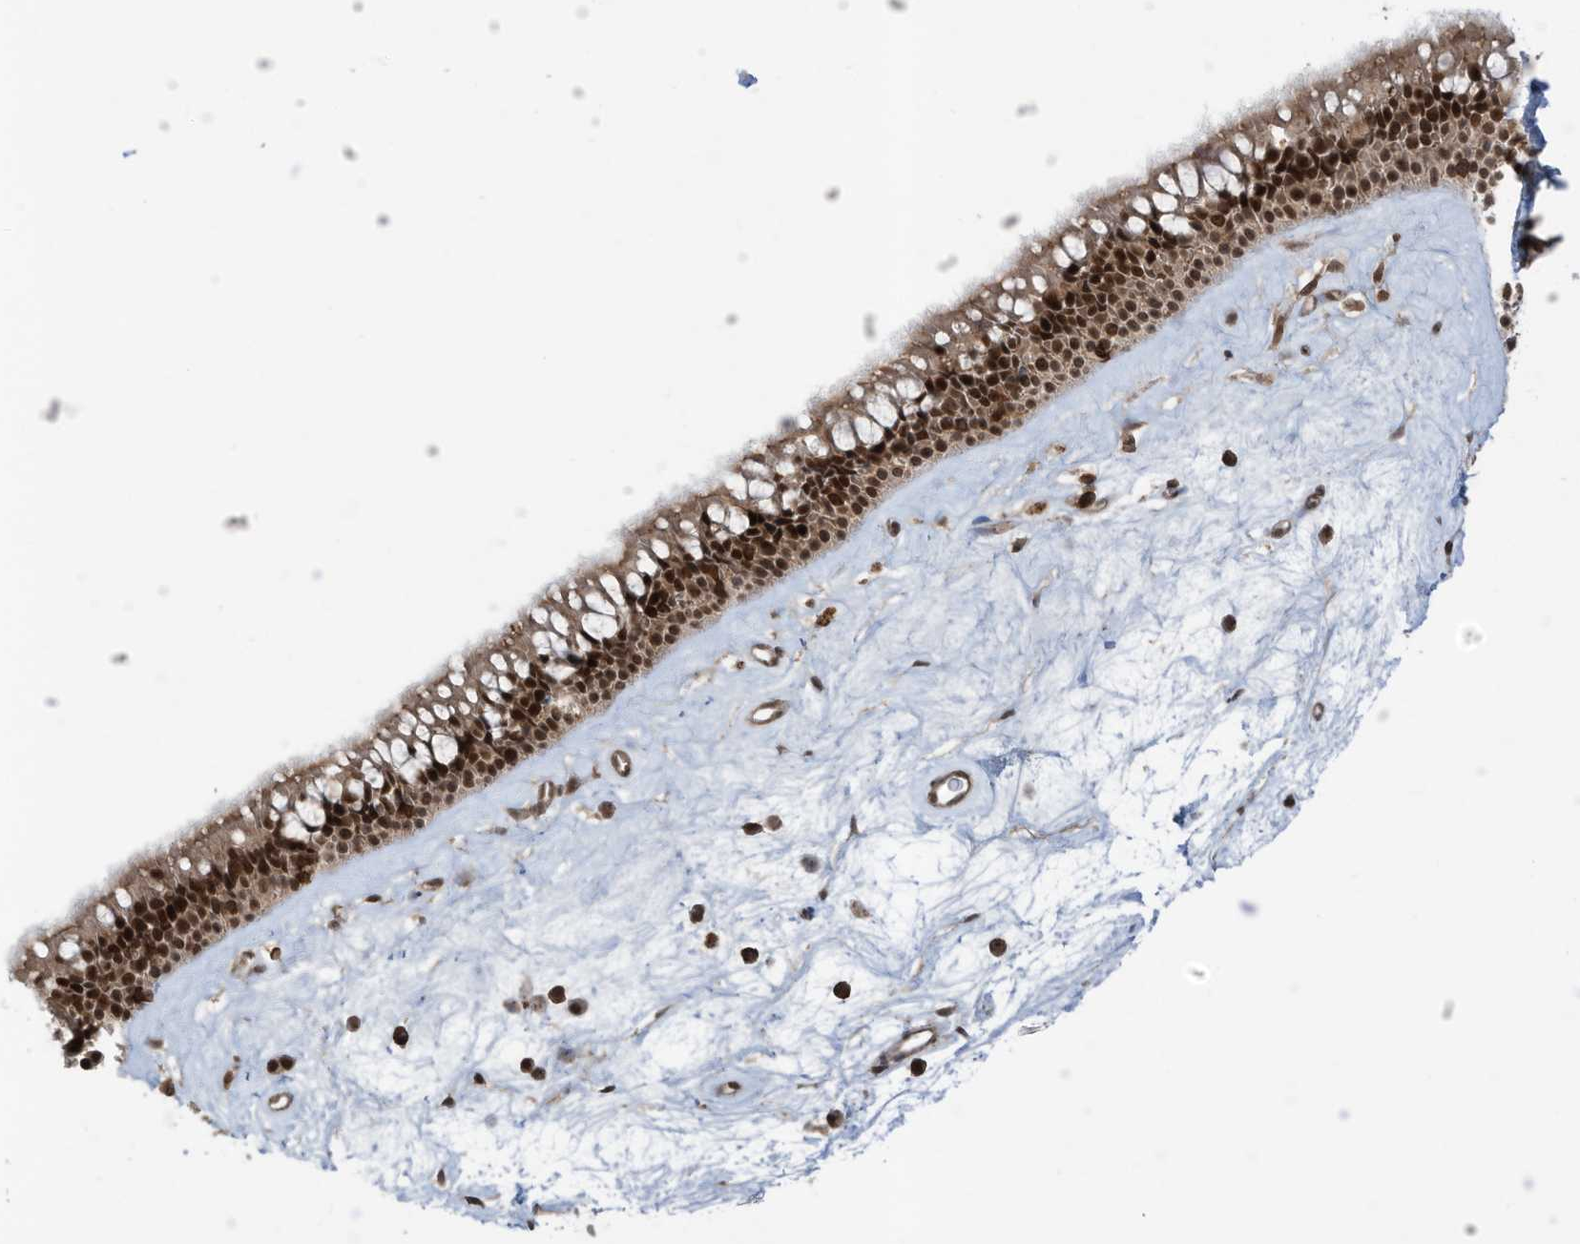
{"staining": {"intensity": "strong", "quantity": ">75%", "location": "nuclear"}, "tissue": "nasopharynx", "cell_type": "Respiratory epithelial cells", "image_type": "normal", "snomed": [{"axis": "morphology", "description": "Normal tissue, NOS"}, {"axis": "topography", "description": "Nasopharynx"}], "caption": "Protein staining displays strong nuclear expression in approximately >75% of respiratory epithelial cells in benign nasopharynx.", "gene": "REPIN1", "patient": {"sex": "male", "age": 64}}